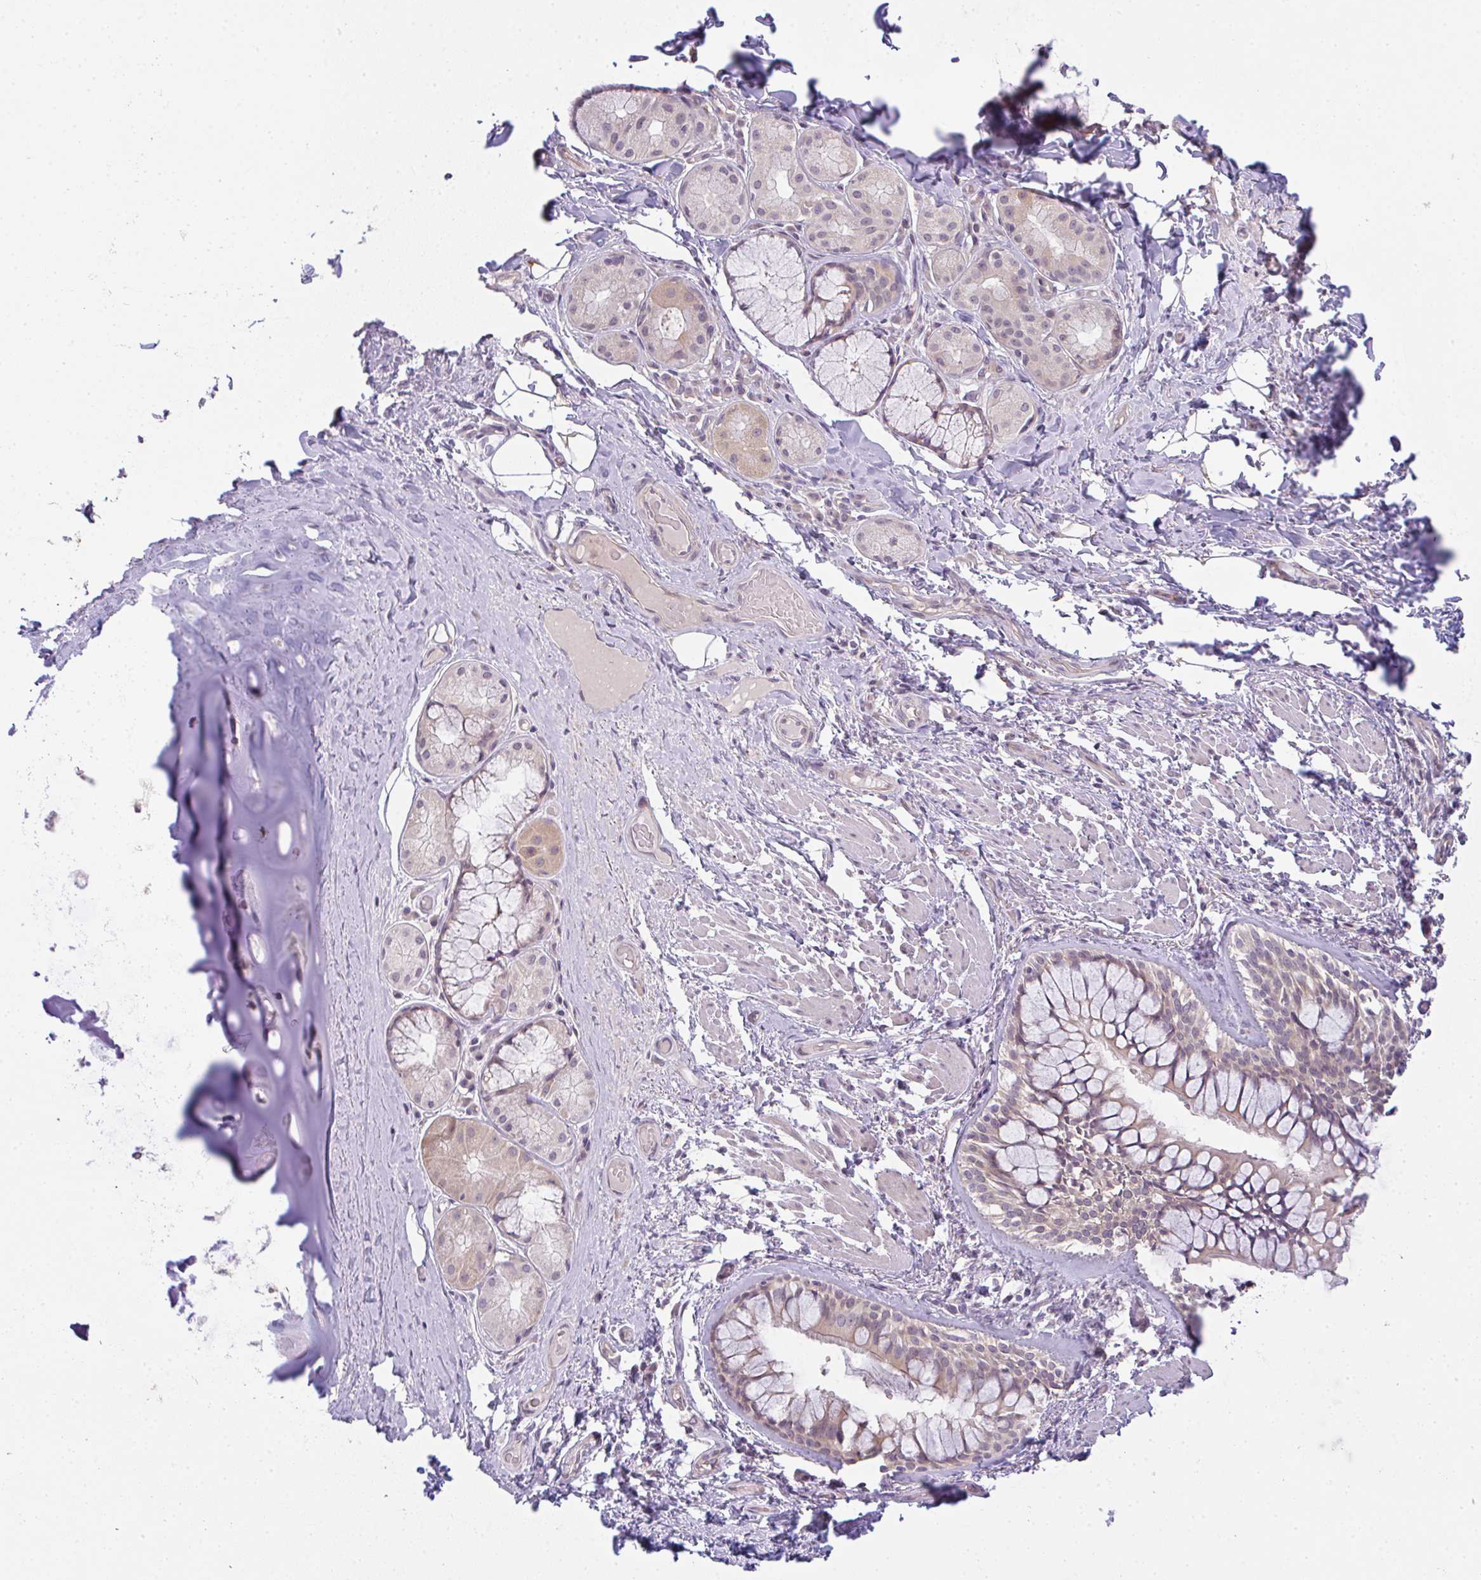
{"staining": {"intensity": "negative", "quantity": "none", "location": "none"}, "tissue": "adipose tissue", "cell_type": "Adipocytes", "image_type": "normal", "snomed": [{"axis": "morphology", "description": "Normal tissue, NOS"}, {"axis": "topography", "description": "Cartilage tissue"}, {"axis": "topography", "description": "Bronchus"}], "caption": "Immunohistochemistry (IHC) image of normal adipose tissue stained for a protein (brown), which demonstrates no positivity in adipocytes. (DAB (3,3'-diaminobenzidine) immunohistochemistry visualized using brightfield microscopy, high magnification).", "gene": "CSE1L", "patient": {"sex": "male", "age": 64}}